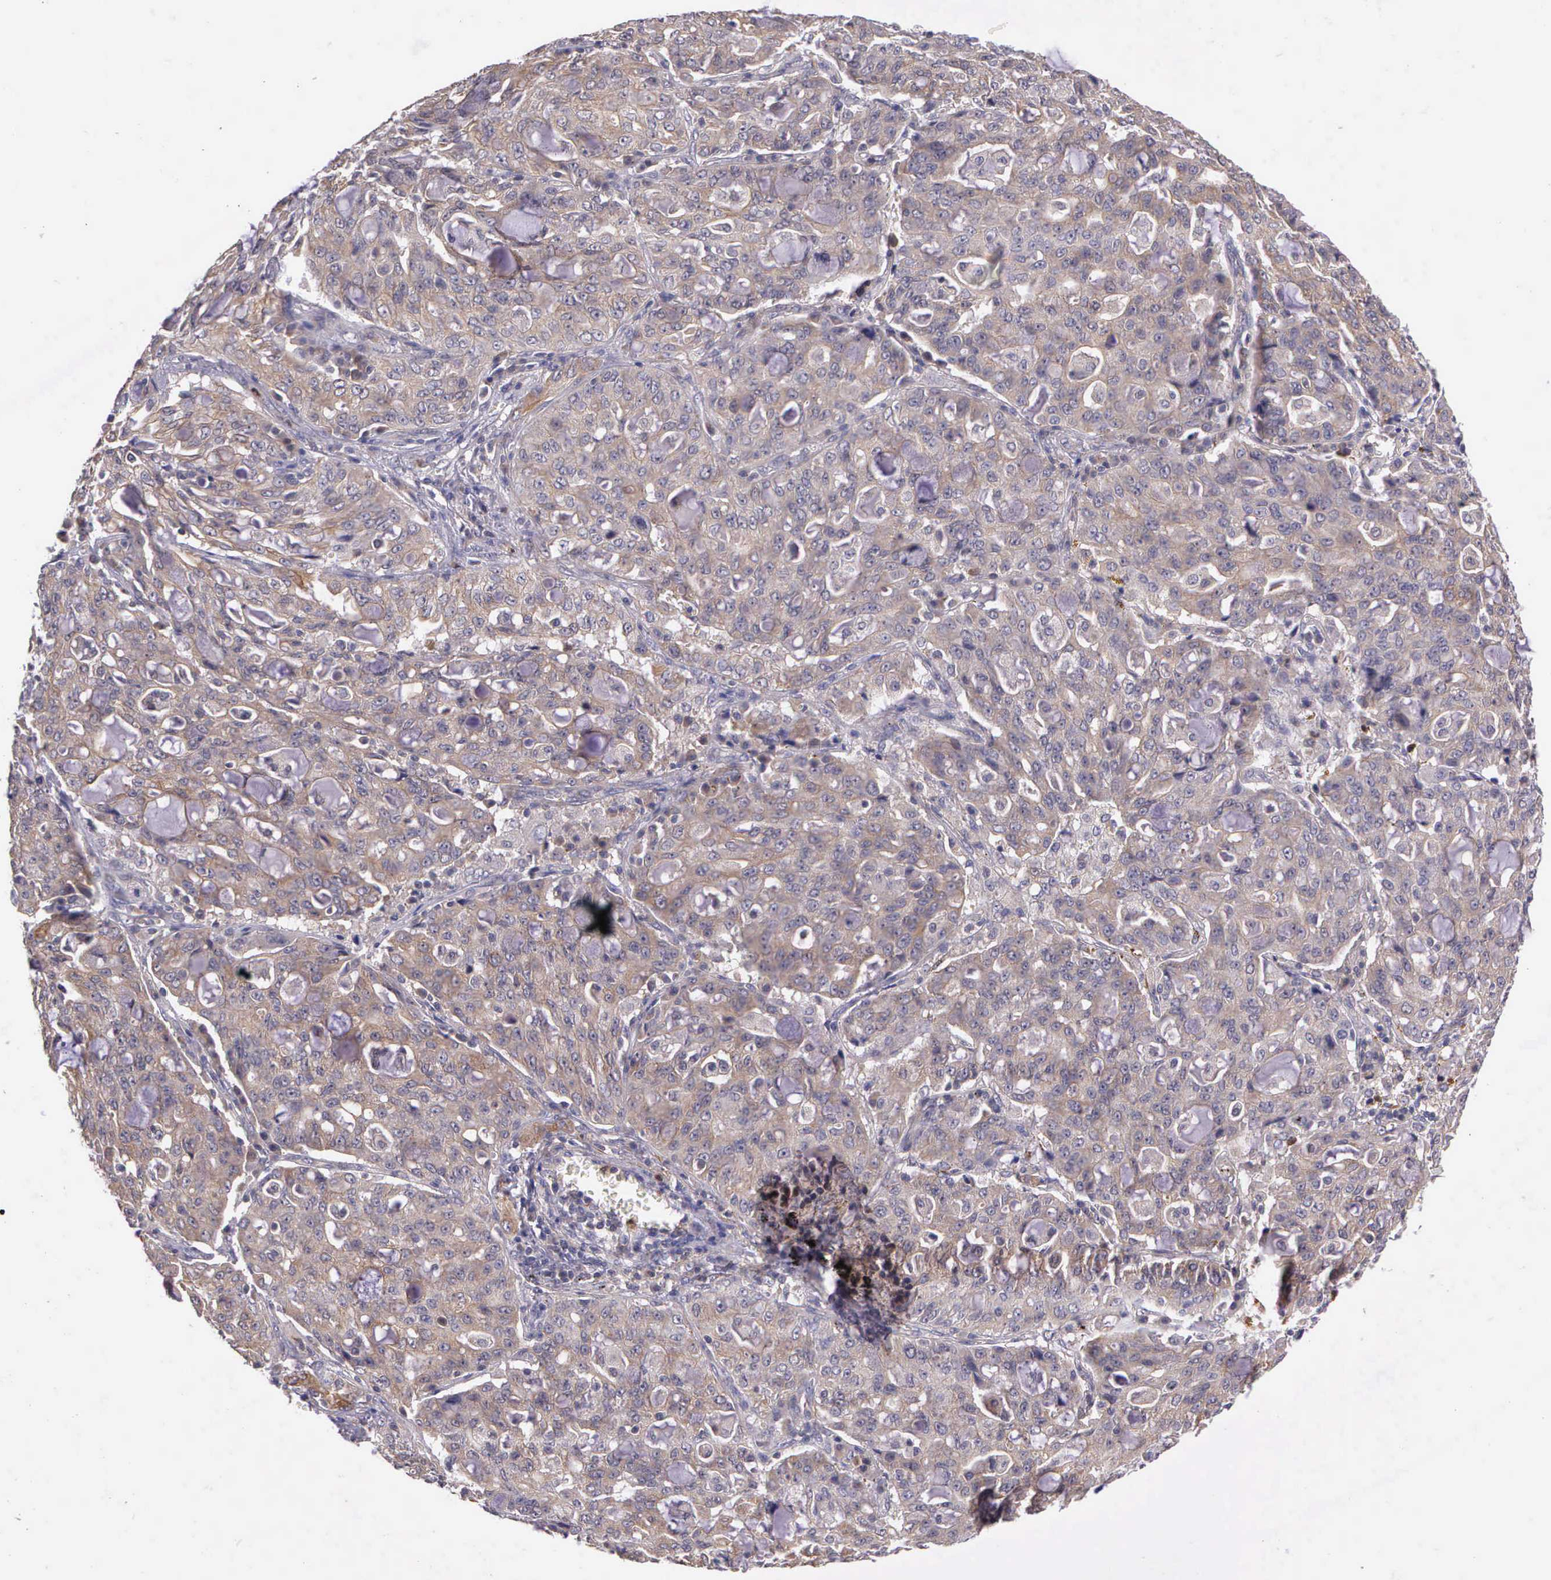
{"staining": {"intensity": "weak", "quantity": "25%-75%", "location": "cytoplasmic/membranous"}, "tissue": "lung cancer", "cell_type": "Tumor cells", "image_type": "cancer", "snomed": [{"axis": "morphology", "description": "Adenocarcinoma, NOS"}, {"axis": "topography", "description": "Lung"}], "caption": "DAB immunohistochemical staining of human lung adenocarcinoma demonstrates weak cytoplasmic/membranous protein positivity in about 25%-75% of tumor cells. The protein is shown in brown color, while the nuclei are stained blue.", "gene": "PRICKLE3", "patient": {"sex": "female", "age": 44}}